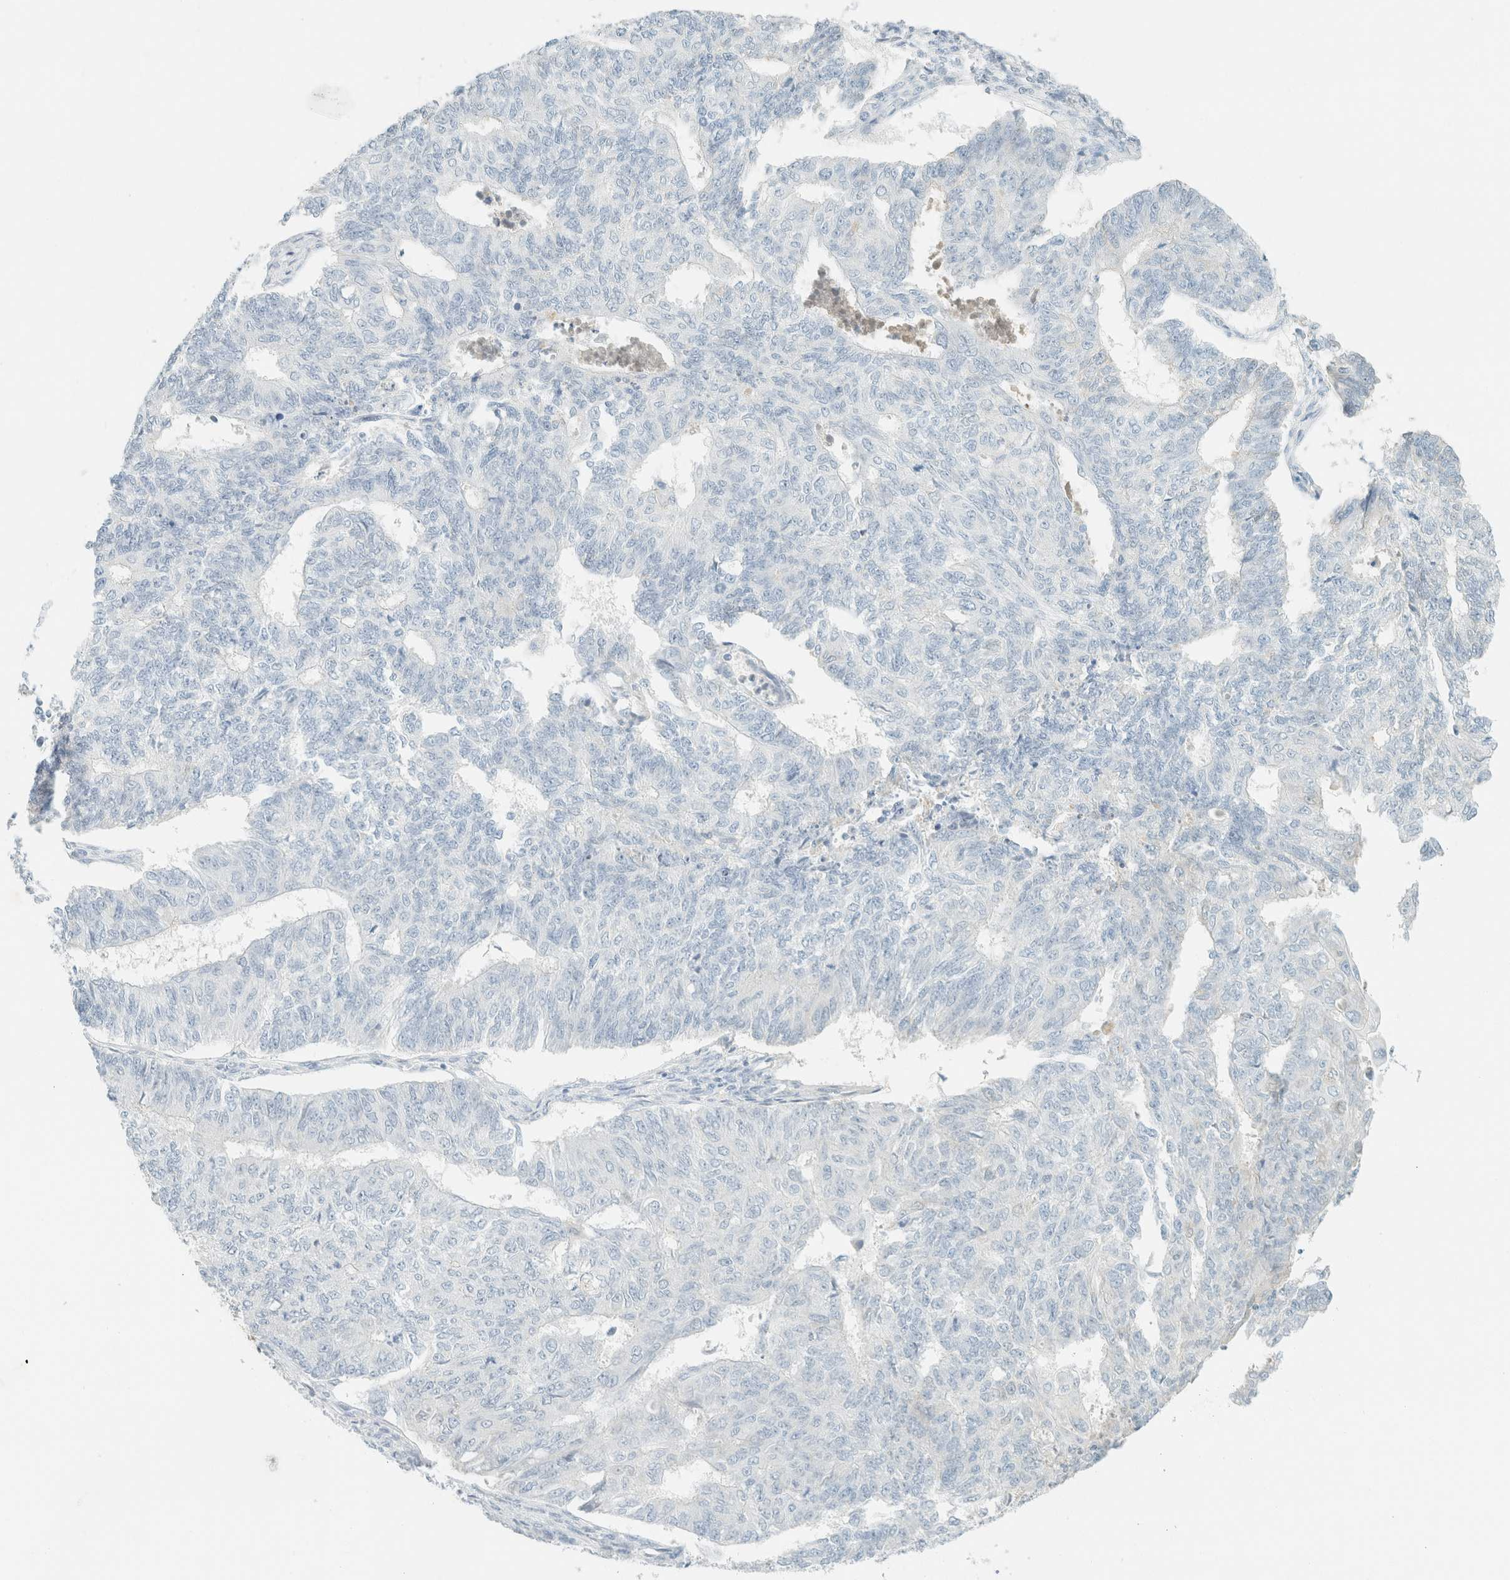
{"staining": {"intensity": "negative", "quantity": "none", "location": "none"}, "tissue": "endometrial cancer", "cell_type": "Tumor cells", "image_type": "cancer", "snomed": [{"axis": "morphology", "description": "Adenocarcinoma, NOS"}, {"axis": "topography", "description": "Endometrium"}], "caption": "Tumor cells are negative for protein expression in human endometrial cancer (adenocarcinoma).", "gene": "GPA33", "patient": {"sex": "female", "age": 32}}